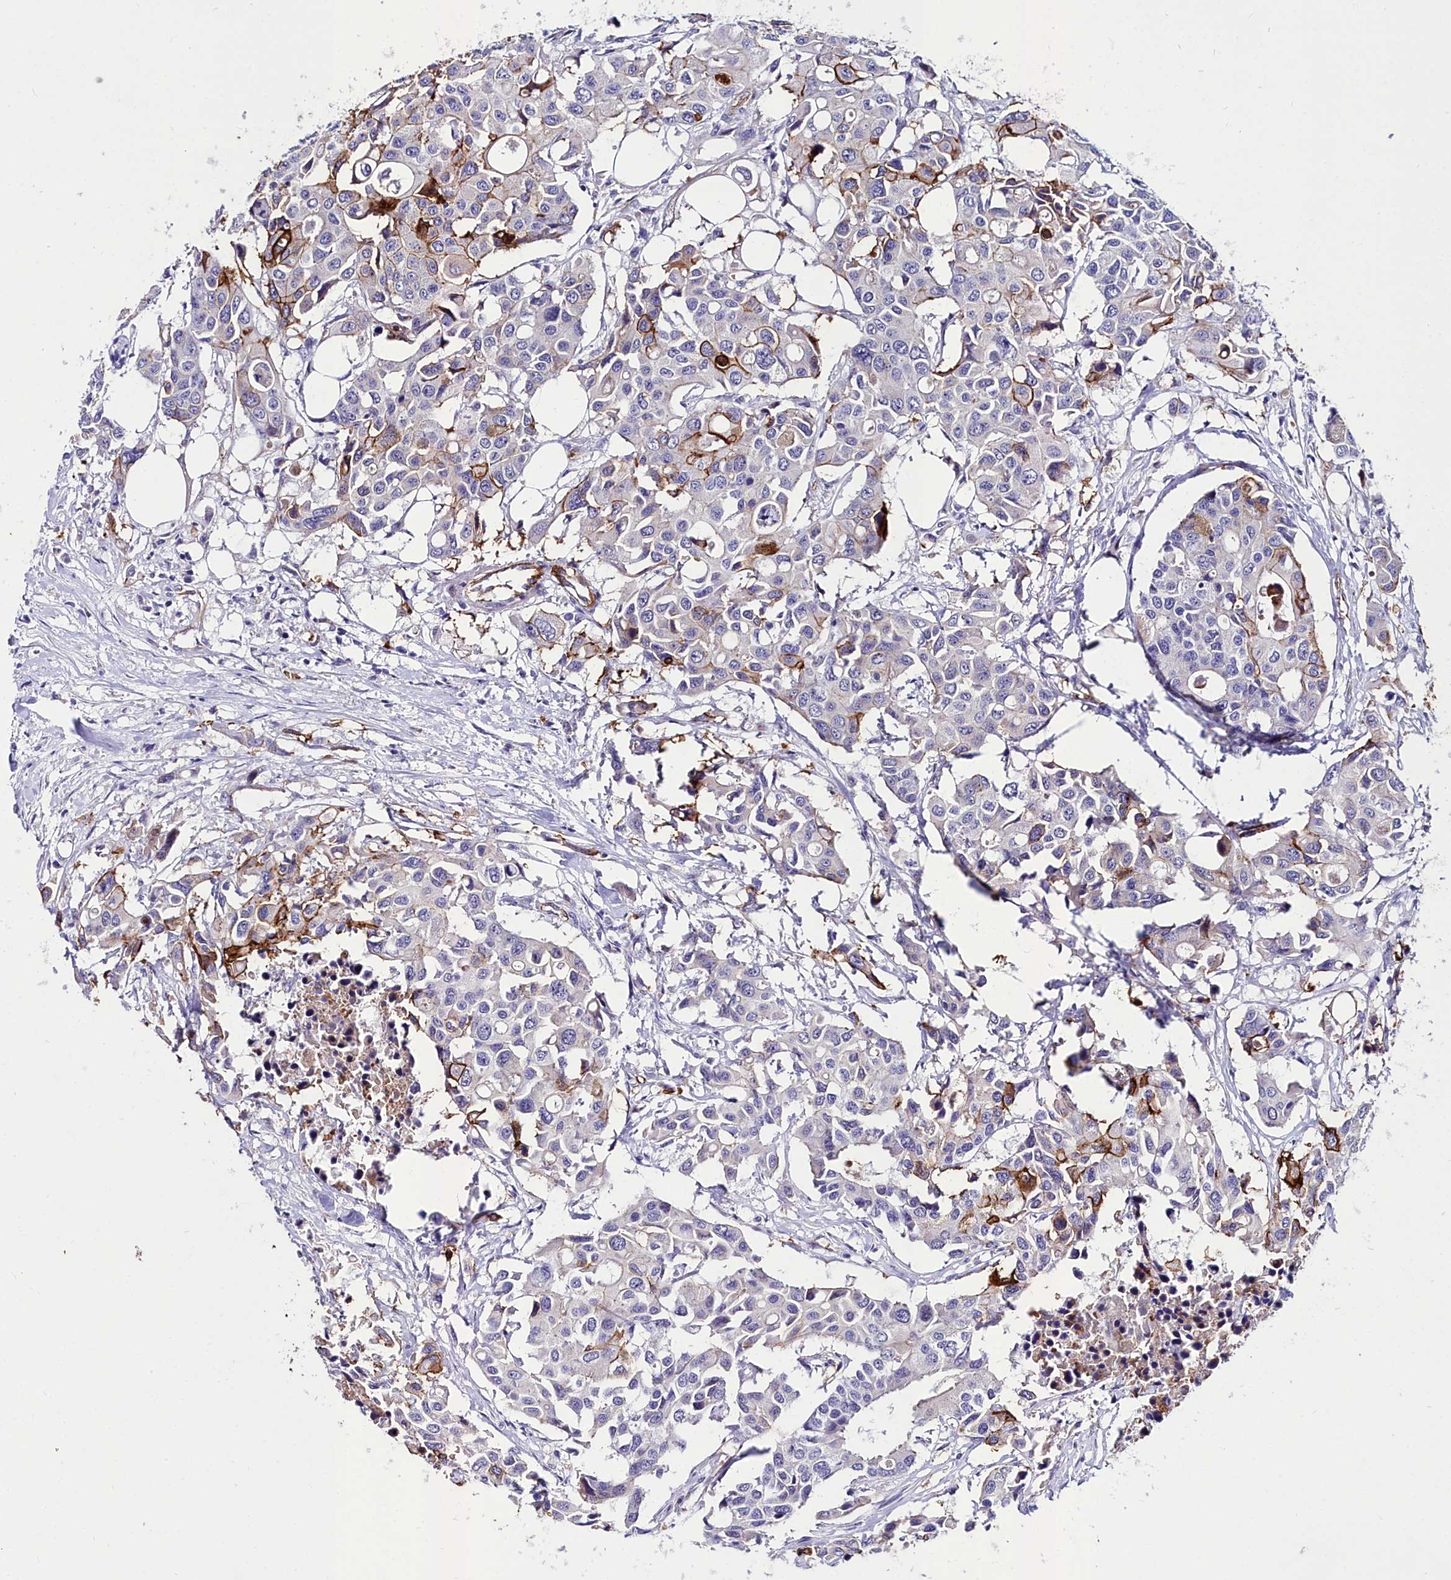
{"staining": {"intensity": "moderate", "quantity": "<25%", "location": "cytoplasmic/membranous"}, "tissue": "colorectal cancer", "cell_type": "Tumor cells", "image_type": "cancer", "snomed": [{"axis": "morphology", "description": "Adenocarcinoma, NOS"}, {"axis": "topography", "description": "Colon"}], "caption": "Adenocarcinoma (colorectal) was stained to show a protein in brown. There is low levels of moderate cytoplasmic/membranous expression in approximately <25% of tumor cells. (IHC, brightfield microscopy, high magnification).", "gene": "CYP4F11", "patient": {"sex": "male", "age": 77}}